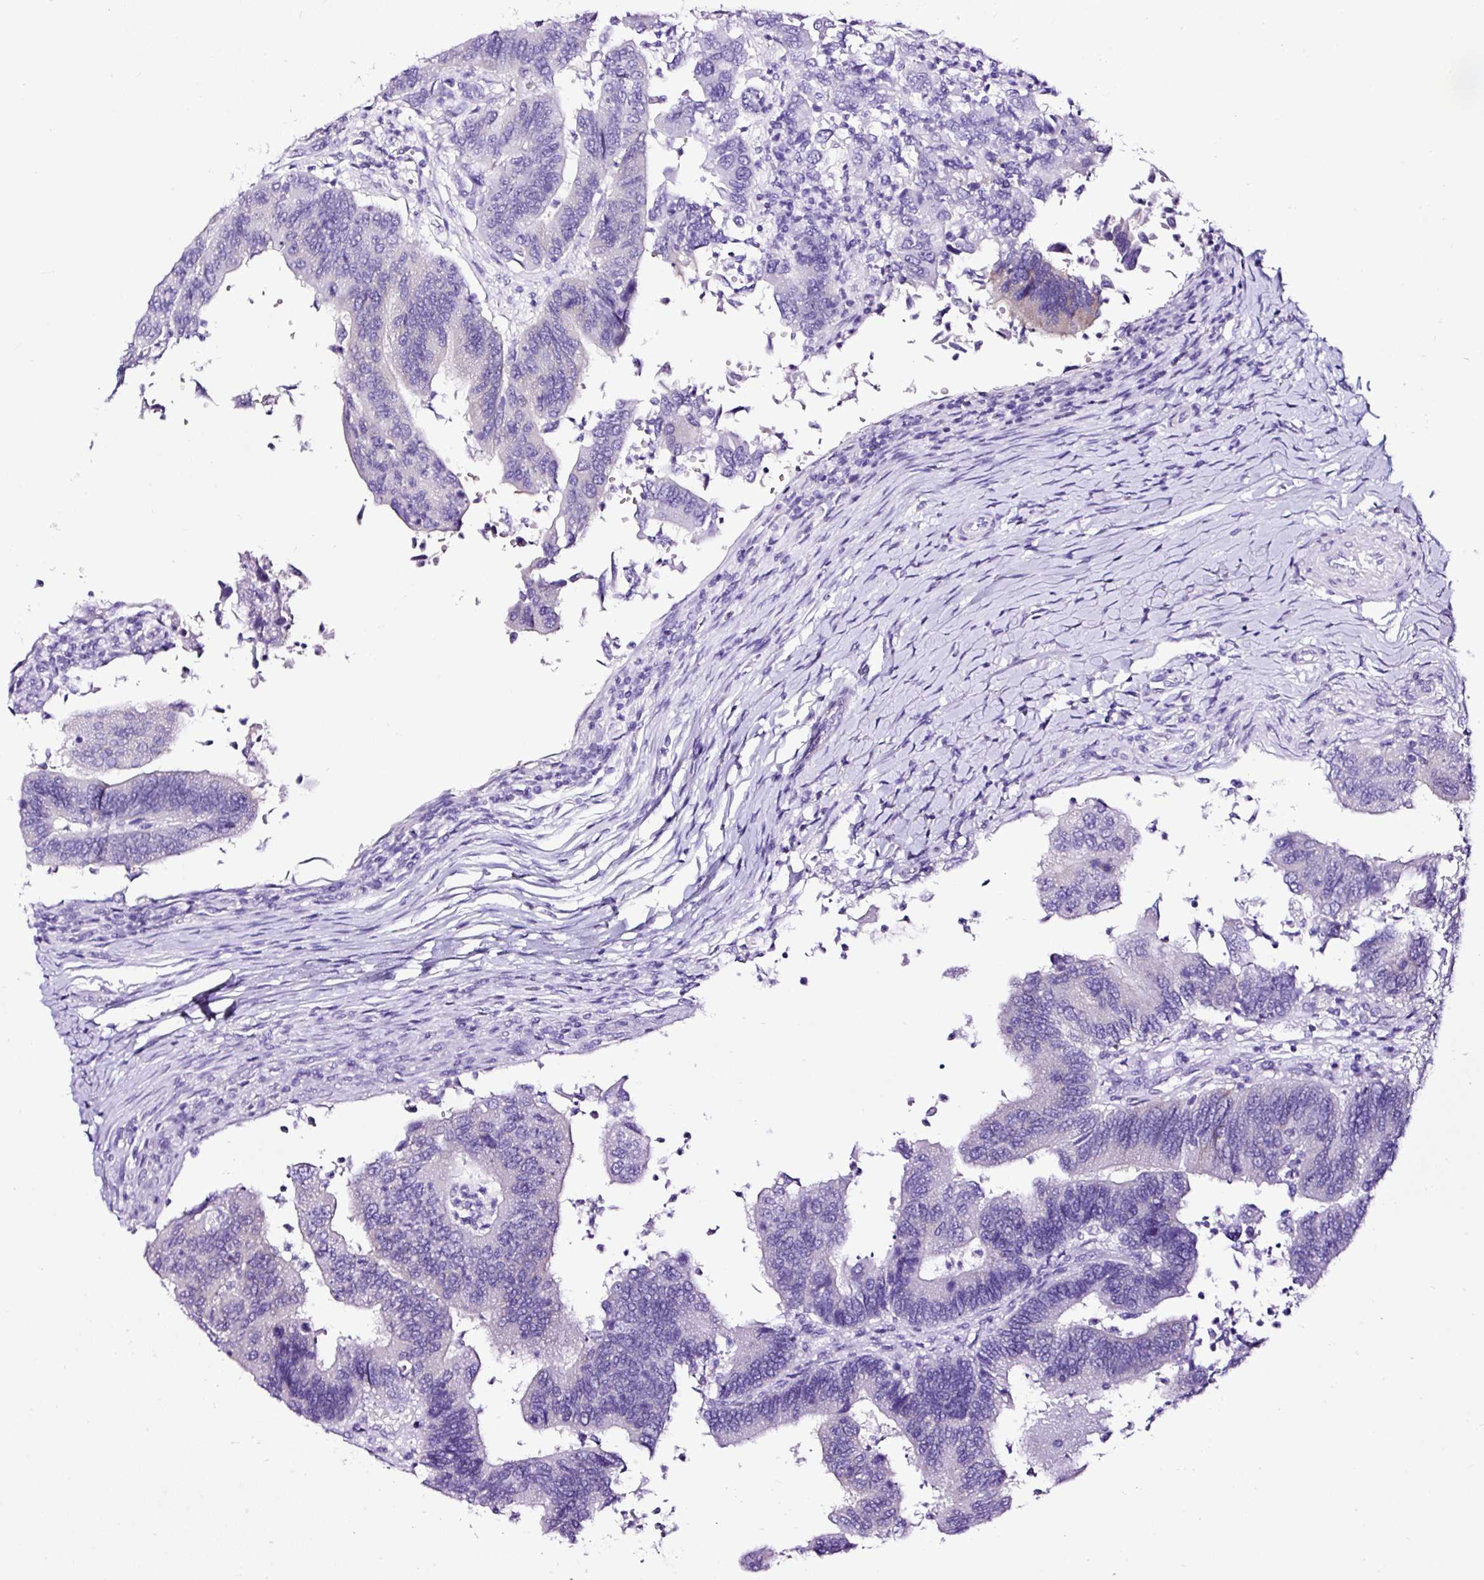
{"staining": {"intensity": "negative", "quantity": "none", "location": "none"}, "tissue": "colorectal cancer", "cell_type": "Tumor cells", "image_type": "cancer", "snomed": [{"axis": "morphology", "description": "Adenocarcinoma, NOS"}, {"axis": "topography", "description": "Colon"}], "caption": "The micrograph exhibits no significant expression in tumor cells of colorectal cancer.", "gene": "STOX2", "patient": {"sex": "female", "age": 67}}